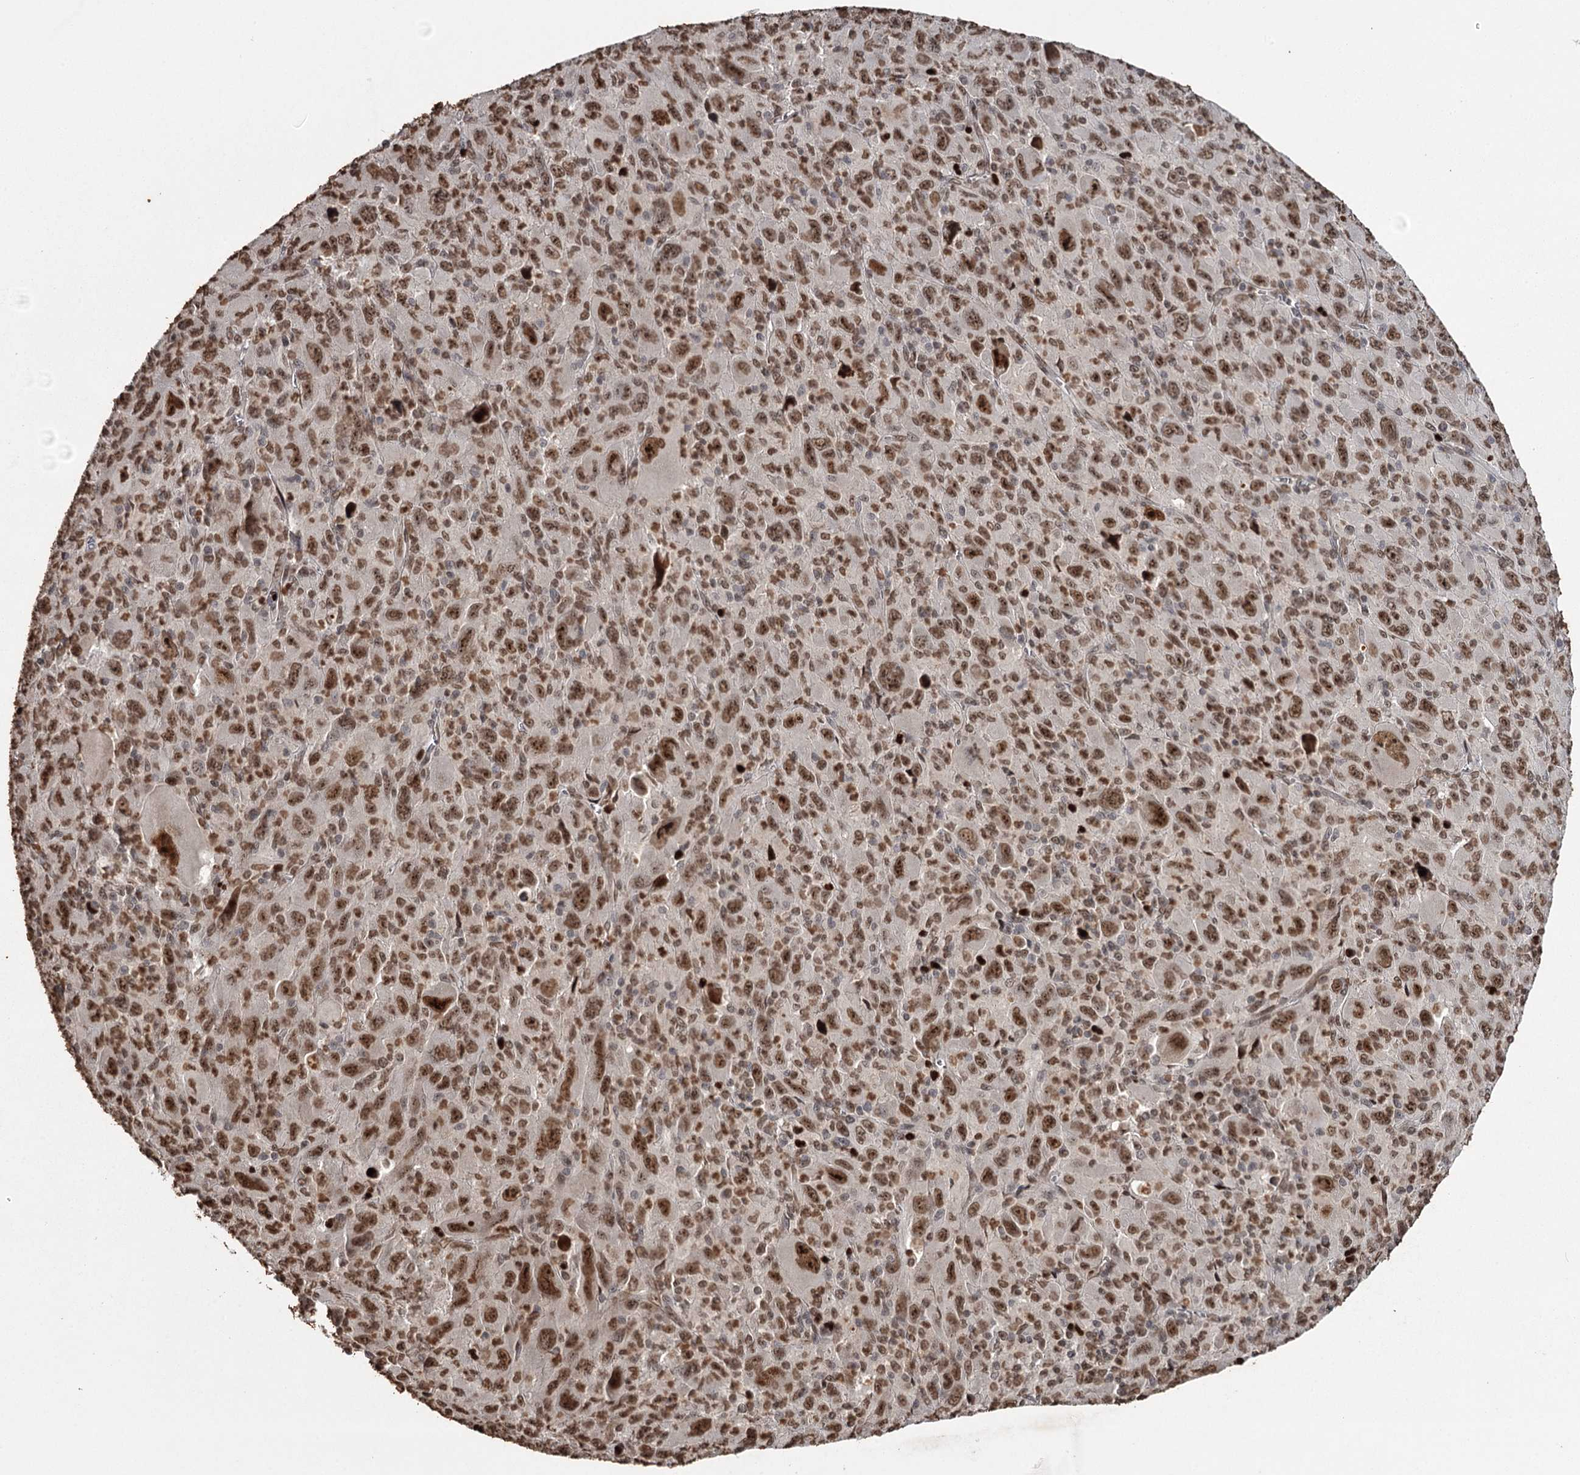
{"staining": {"intensity": "strong", "quantity": ">75%", "location": "nuclear"}, "tissue": "melanoma", "cell_type": "Tumor cells", "image_type": "cancer", "snomed": [{"axis": "morphology", "description": "Malignant melanoma, Metastatic site"}, {"axis": "topography", "description": "Skin"}], "caption": "Protein staining exhibits strong nuclear expression in approximately >75% of tumor cells in melanoma.", "gene": "THYN1", "patient": {"sex": "female", "age": 56}}